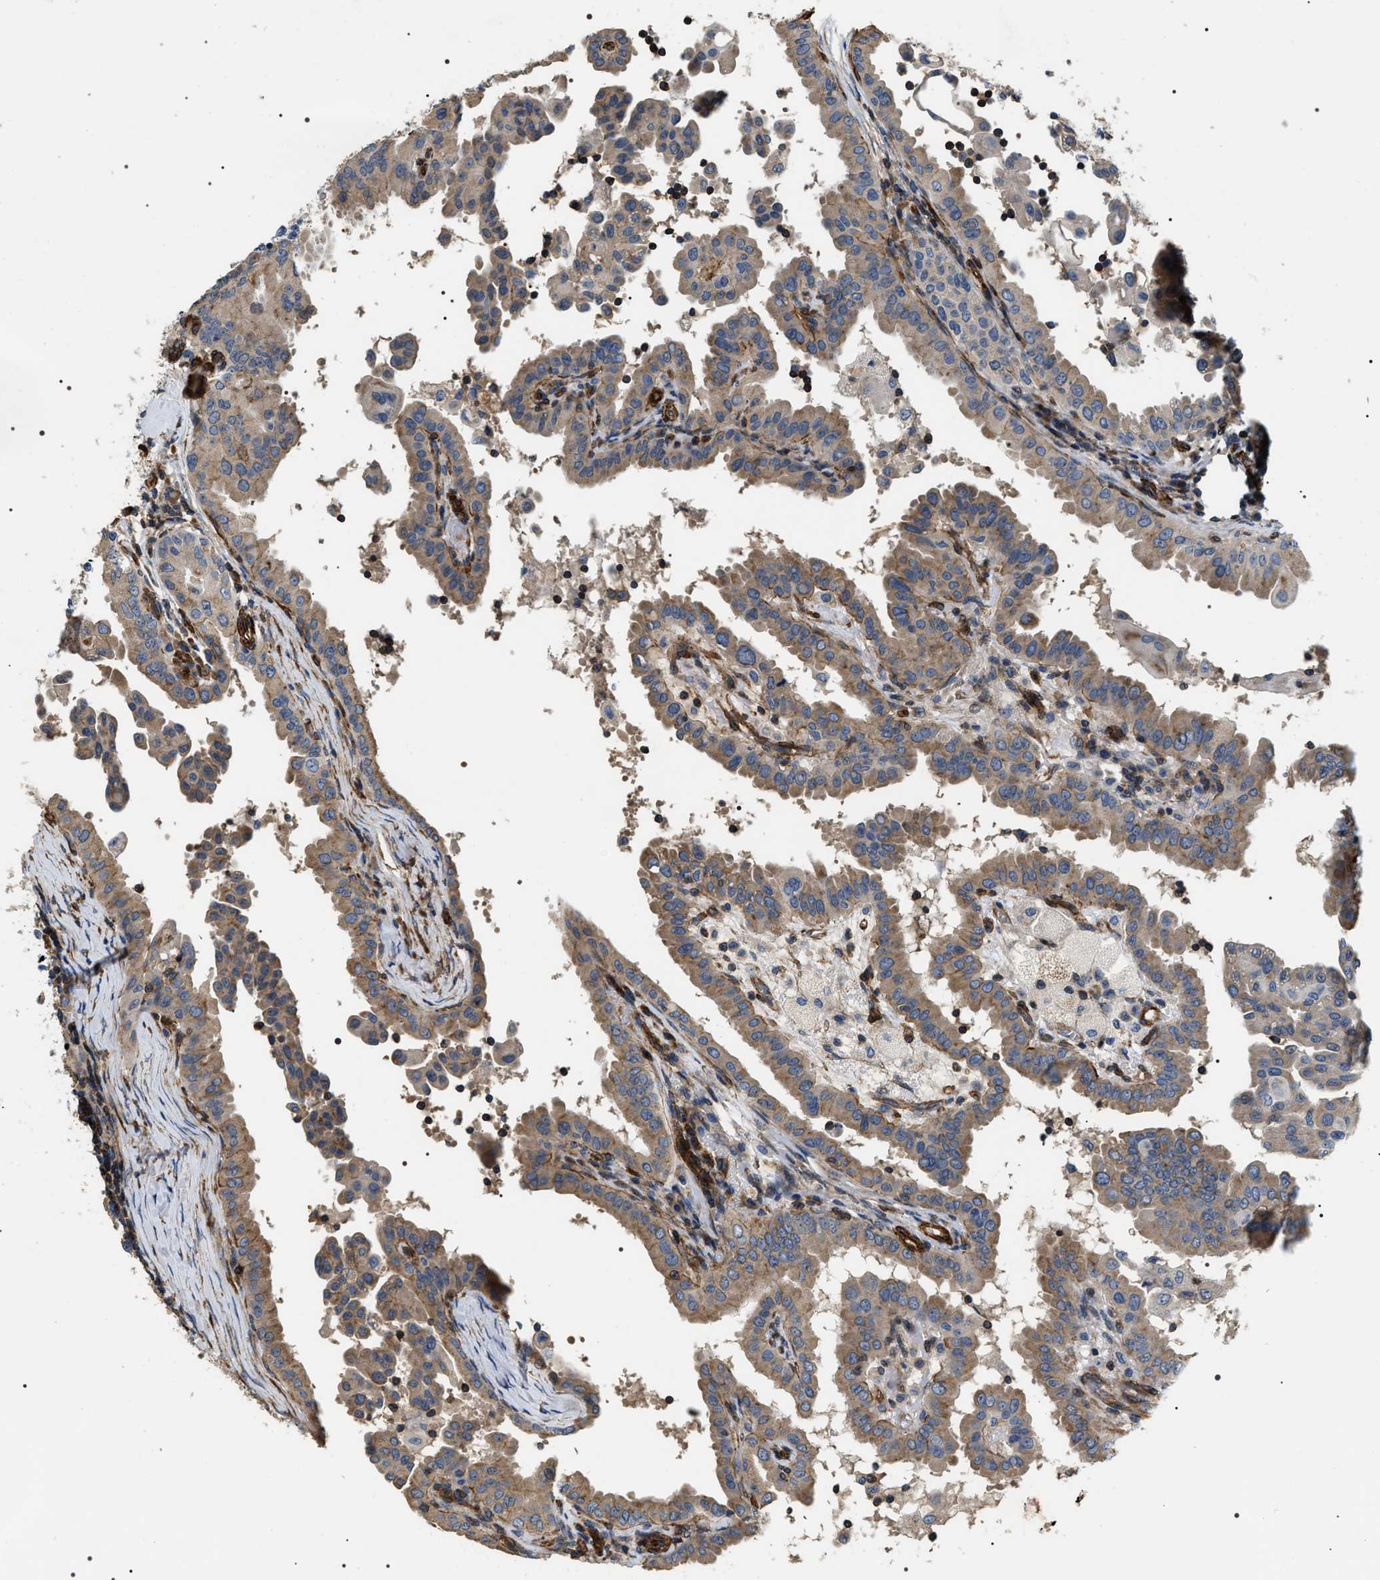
{"staining": {"intensity": "moderate", "quantity": "25%-75%", "location": "cytoplasmic/membranous"}, "tissue": "thyroid cancer", "cell_type": "Tumor cells", "image_type": "cancer", "snomed": [{"axis": "morphology", "description": "Papillary adenocarcinoma, NOS"}, {"axis": "topography", "description": "Thyroid gland"}], "caption": "Moderate cytoplasmic/membranous staining for a protein is seen in approximately 25%-75% of tumor cells of thyroid cancer using immunohistochemistry (IHC).", "gene": "ZC3HAV1L", "patient": {"sex": "male", "age": 33}}